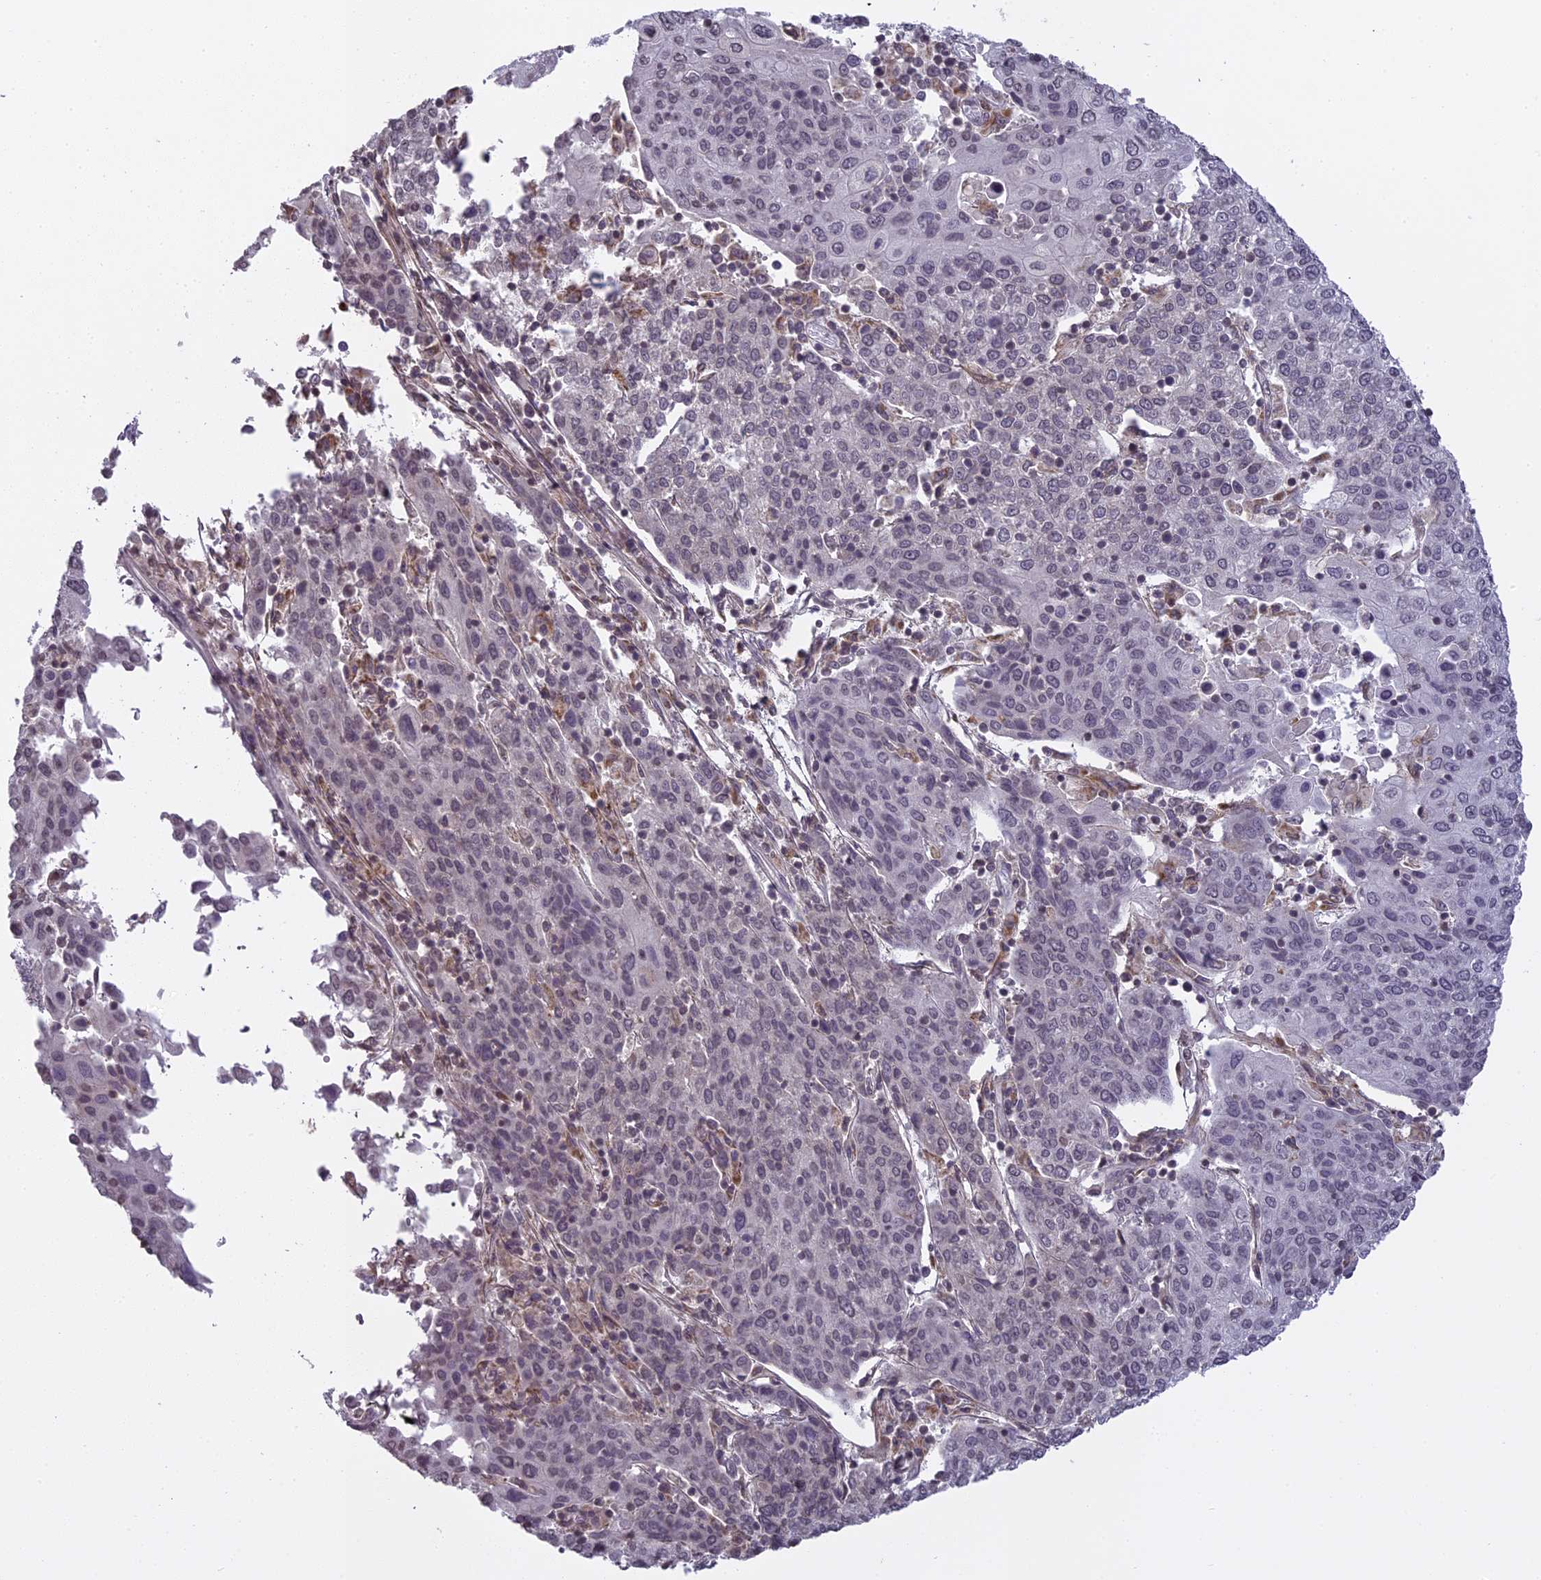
{"staining": {"intensity": "weak", "quantity": "<25%", "location": "nuclear"}, "tissue": "cervical cancer", "cell_type": "Tumor cells", "image_type": "cancer", "snomed": [{"axis": "morphology", "description": "Squamous cell carcinoma, NOS"}, {"axis": "topography", "description": "Cervix"}], "caption": "This is an immunohistochemistry (IHC) image of cervical cancer (squamous cell carcinoma). There is no expression in tumor cells.", "gene": "ERG28", "patient": {"sex": "female", "age": 67}}